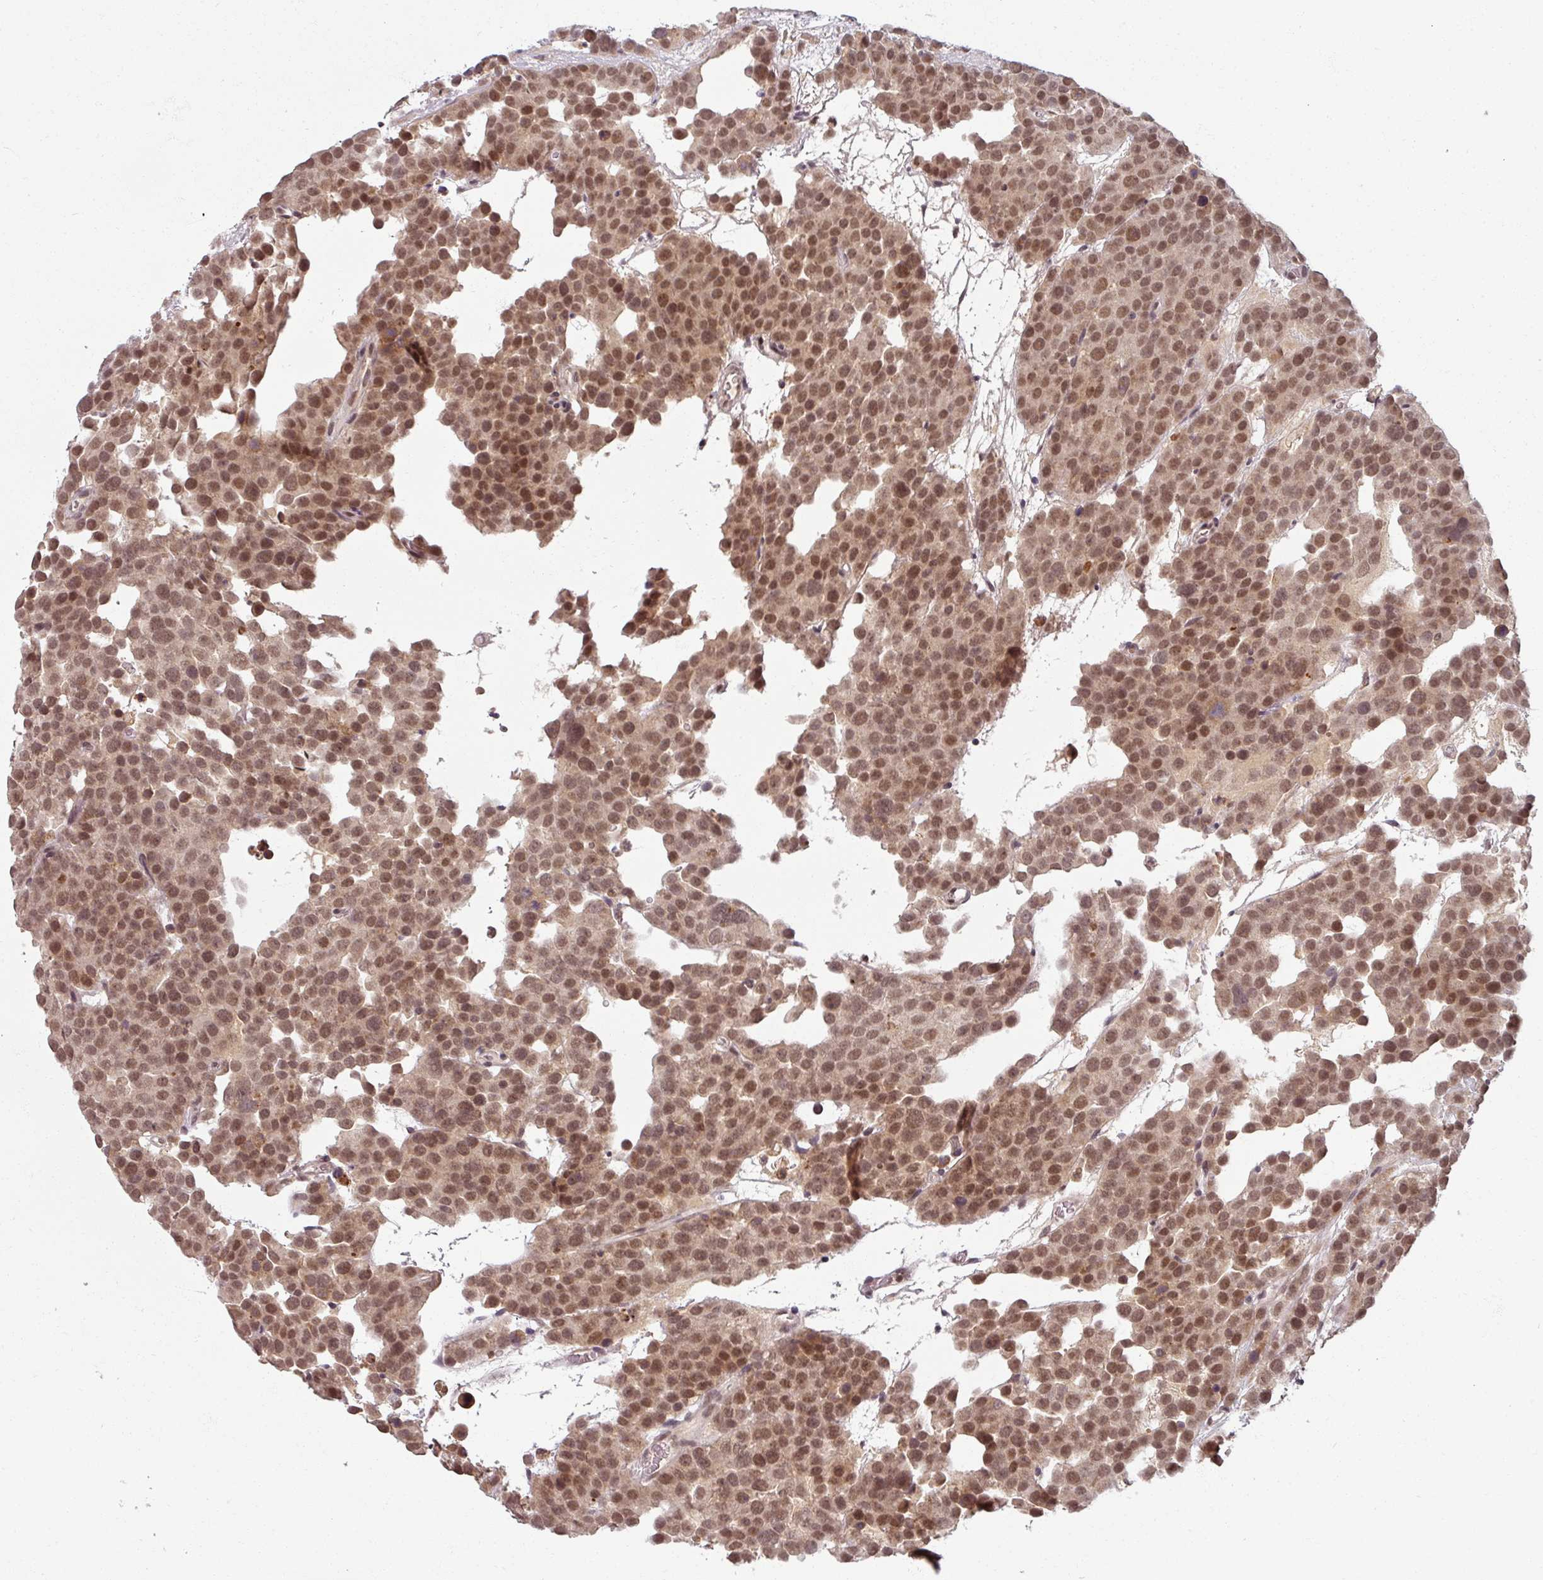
{"staining": {"intensity": "moderate", "quantity": ">75%", "location": "nuclear"}, "tissue": "testis cancer", "cell_type": "Tumor cells", "image_type": "cancer", "snomed": [{"axis": "morphology", "description": "Seminoma, NOS"}, {"axis": "topography", "description": "Testis"}], "caption": "A micrograph showing moderate nuclear staining in about >75% of tumor cells in seminoma (testis), as visualized by brown immunohistochemical staining.", "gene": "POLR2G", "patient": {"sex": "male", "age": 71}}